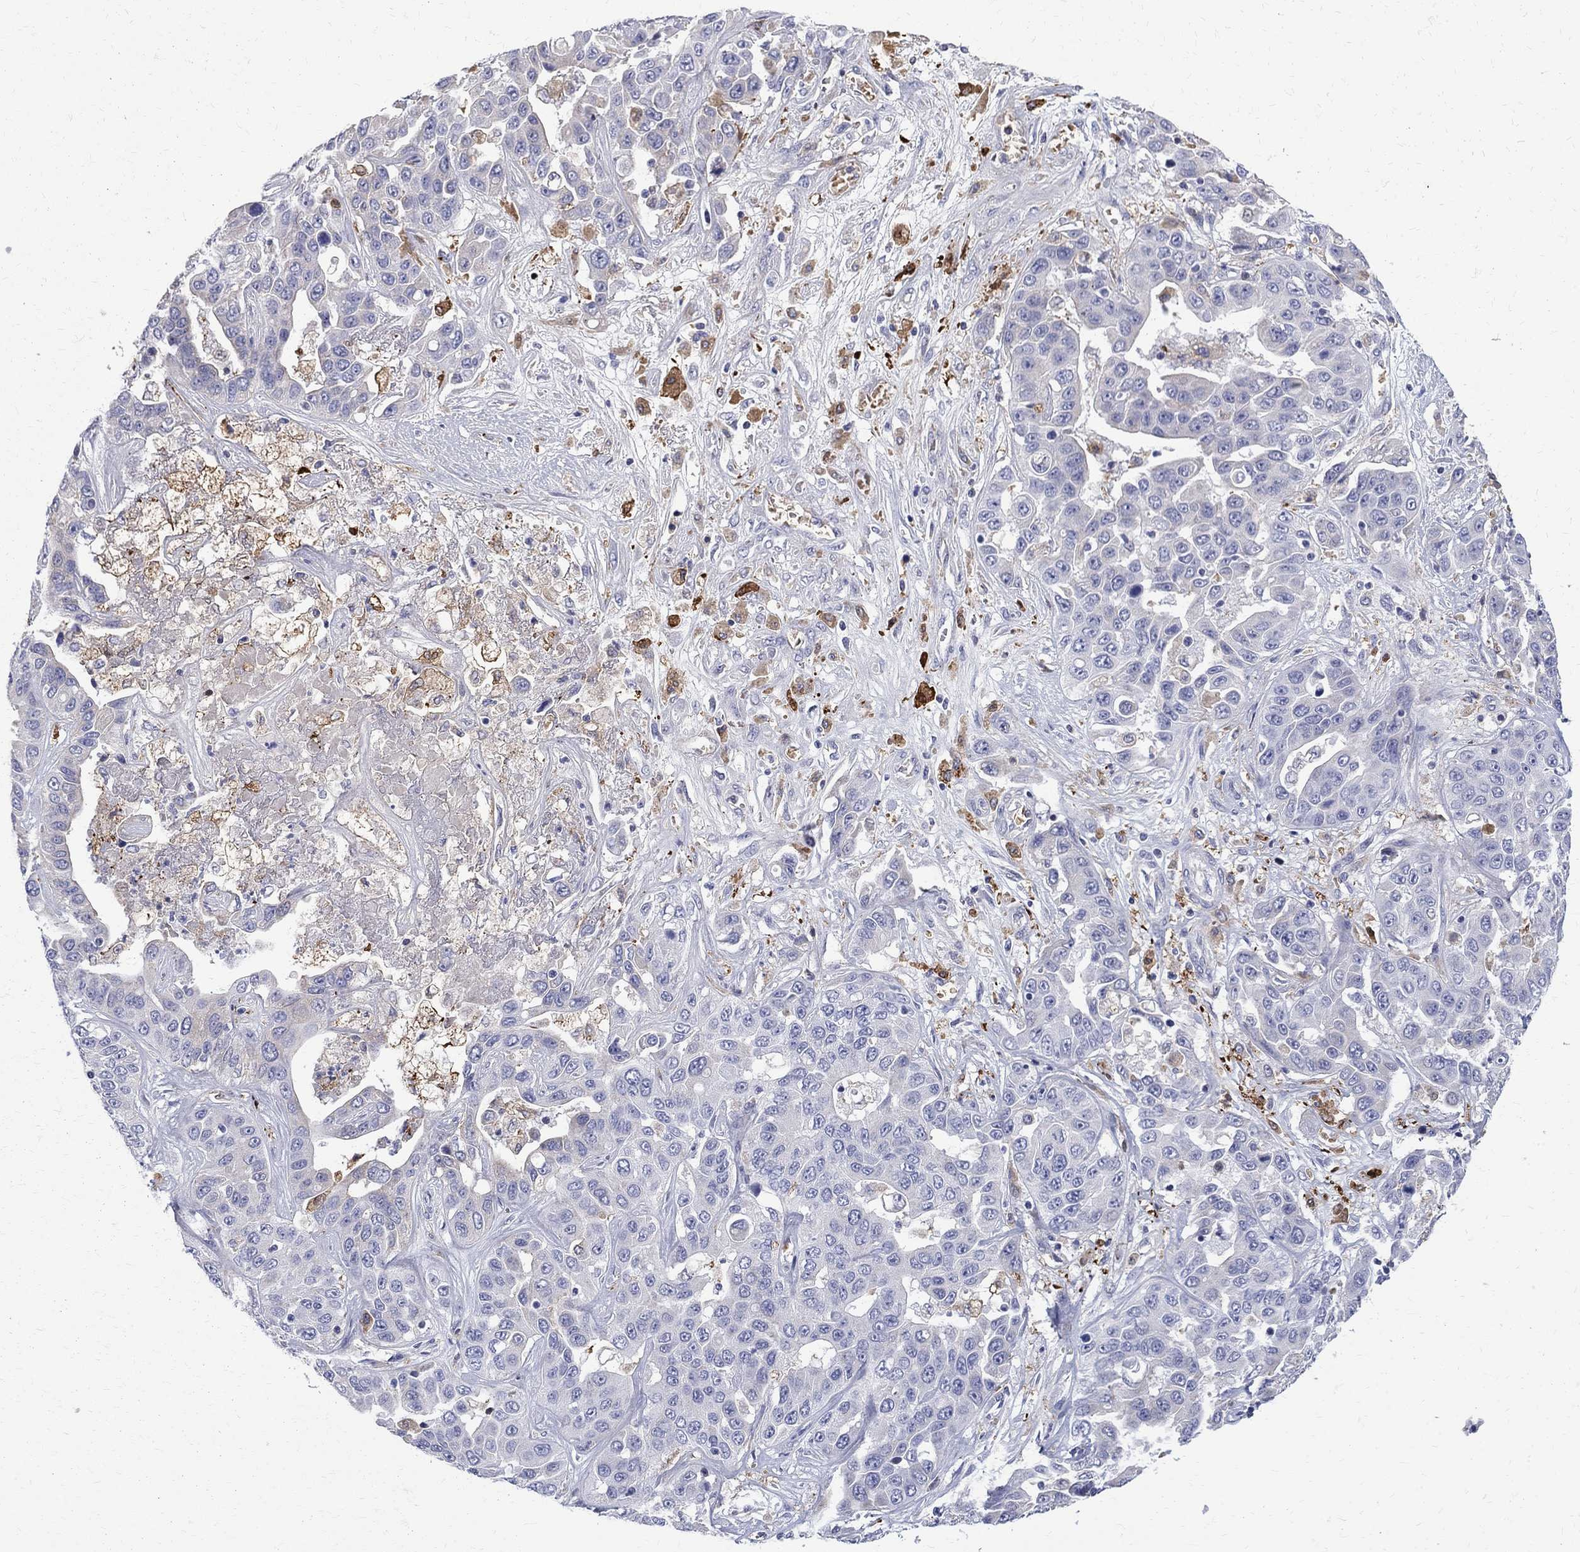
{"staining": {"intensity": "negative", "quantity": "none", "location": "none"}, "tissue": "liver cancer", "cell_type": "Tumor cells", "image_type": "cancer", "snomed": [{"axis": "morphology", "description": "Cholangiocarcinoma"}, {"axis": "topography", "description": "Liver"}], "caption": "This is an immunohistochemistry (IHC) photomicrograph of human liver cholangiocarcinoma. There is no positivity in tumor cells.", "gene": "AGER", "patient": {"sex": "female", "age": 52}}